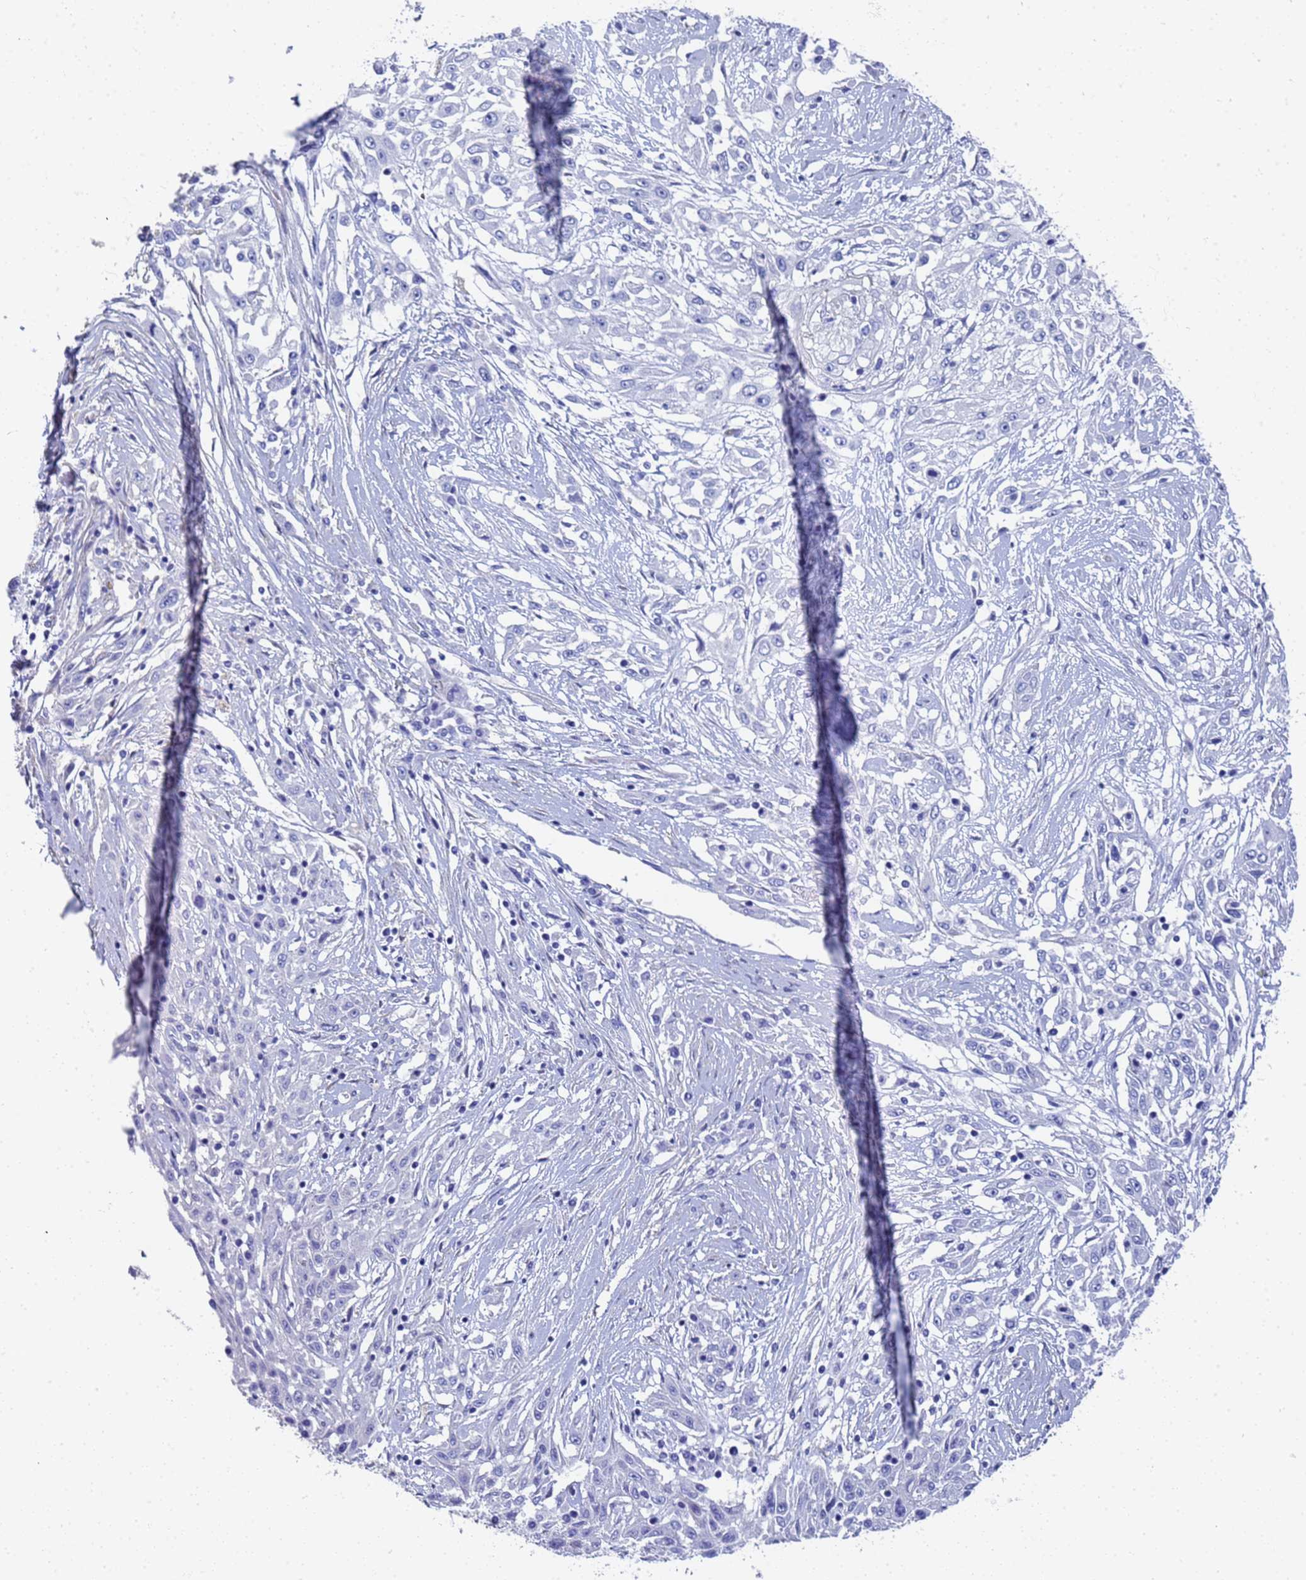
{"staining": {"intensity": "negative", "quantity": "none", "location": "none"}, "tissue": "skin cancer", "cell_type": "Tumor cells", "image_type": "cancer", "snomed": [{"axis": "morphology", "description": "Squamous cell carcinoma, NOS"}, {"axis": "morphology", "description": "Squamous cell carcinoma, metastatic, NOS"}, {"axis": "topography", "description": "Skin"}, {"axis": "topography", "description": "Lymph node"}], "caption": "An image of human squamous cell carcinoma (skin) is negative for staining in tumor cells.", "gene": "TUBB1", "patient": {"sex": "male", "age": 75}}